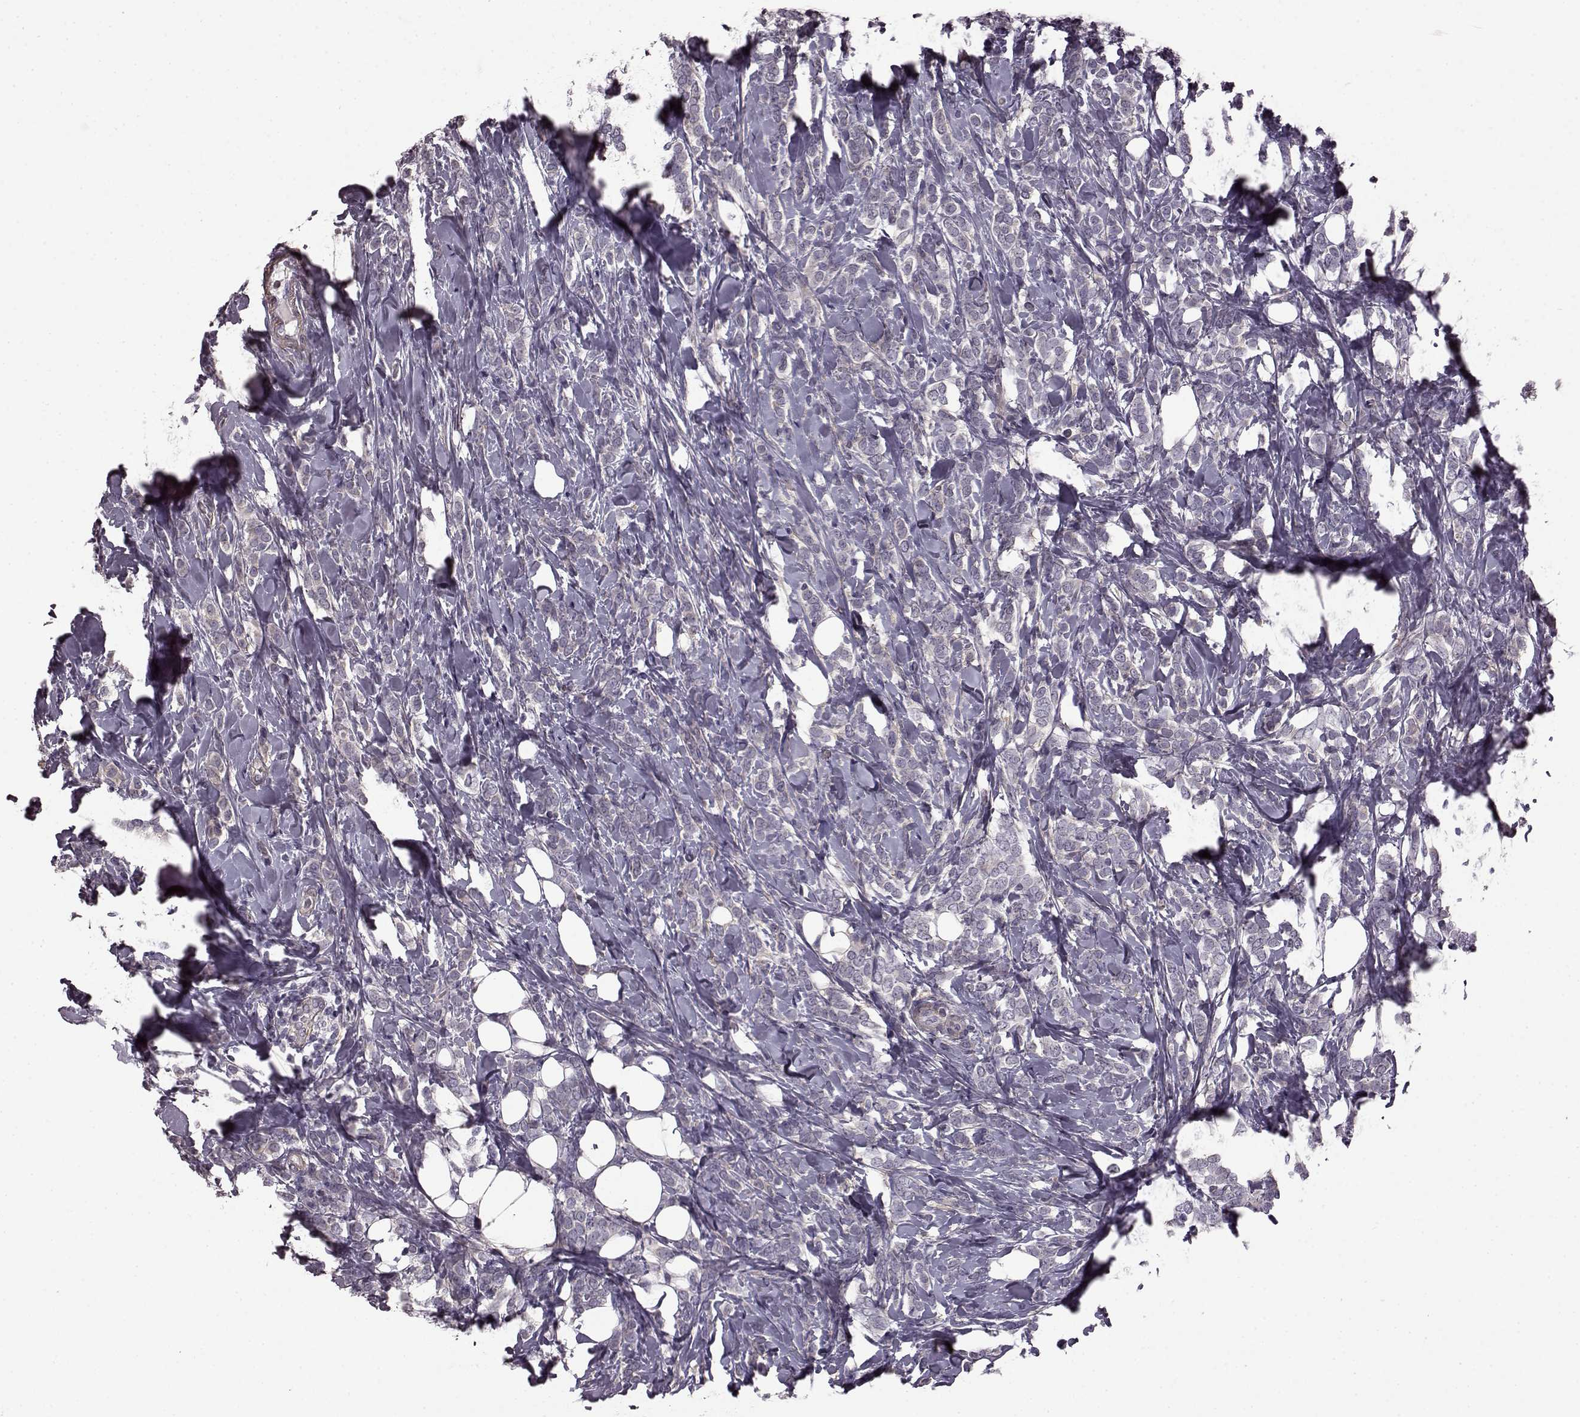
{"staining": {"intensity": "negative", "quantity": "none", "location": "none"}, "tissue": "breast cancer", "cell_type": "Tumor cells", "image_type": "cancer", "snomed": [{"axis": "morphology", "description": "Lobular carcinoma"}, {"axis": "topography", "description": "Breast"}], "caption": "Micrograph shows no protein staining in tumor cells of lobular carcinoma (breast) tissue.", "gene": "GRK1", "patient": {"sex": "female", "age": 49}}